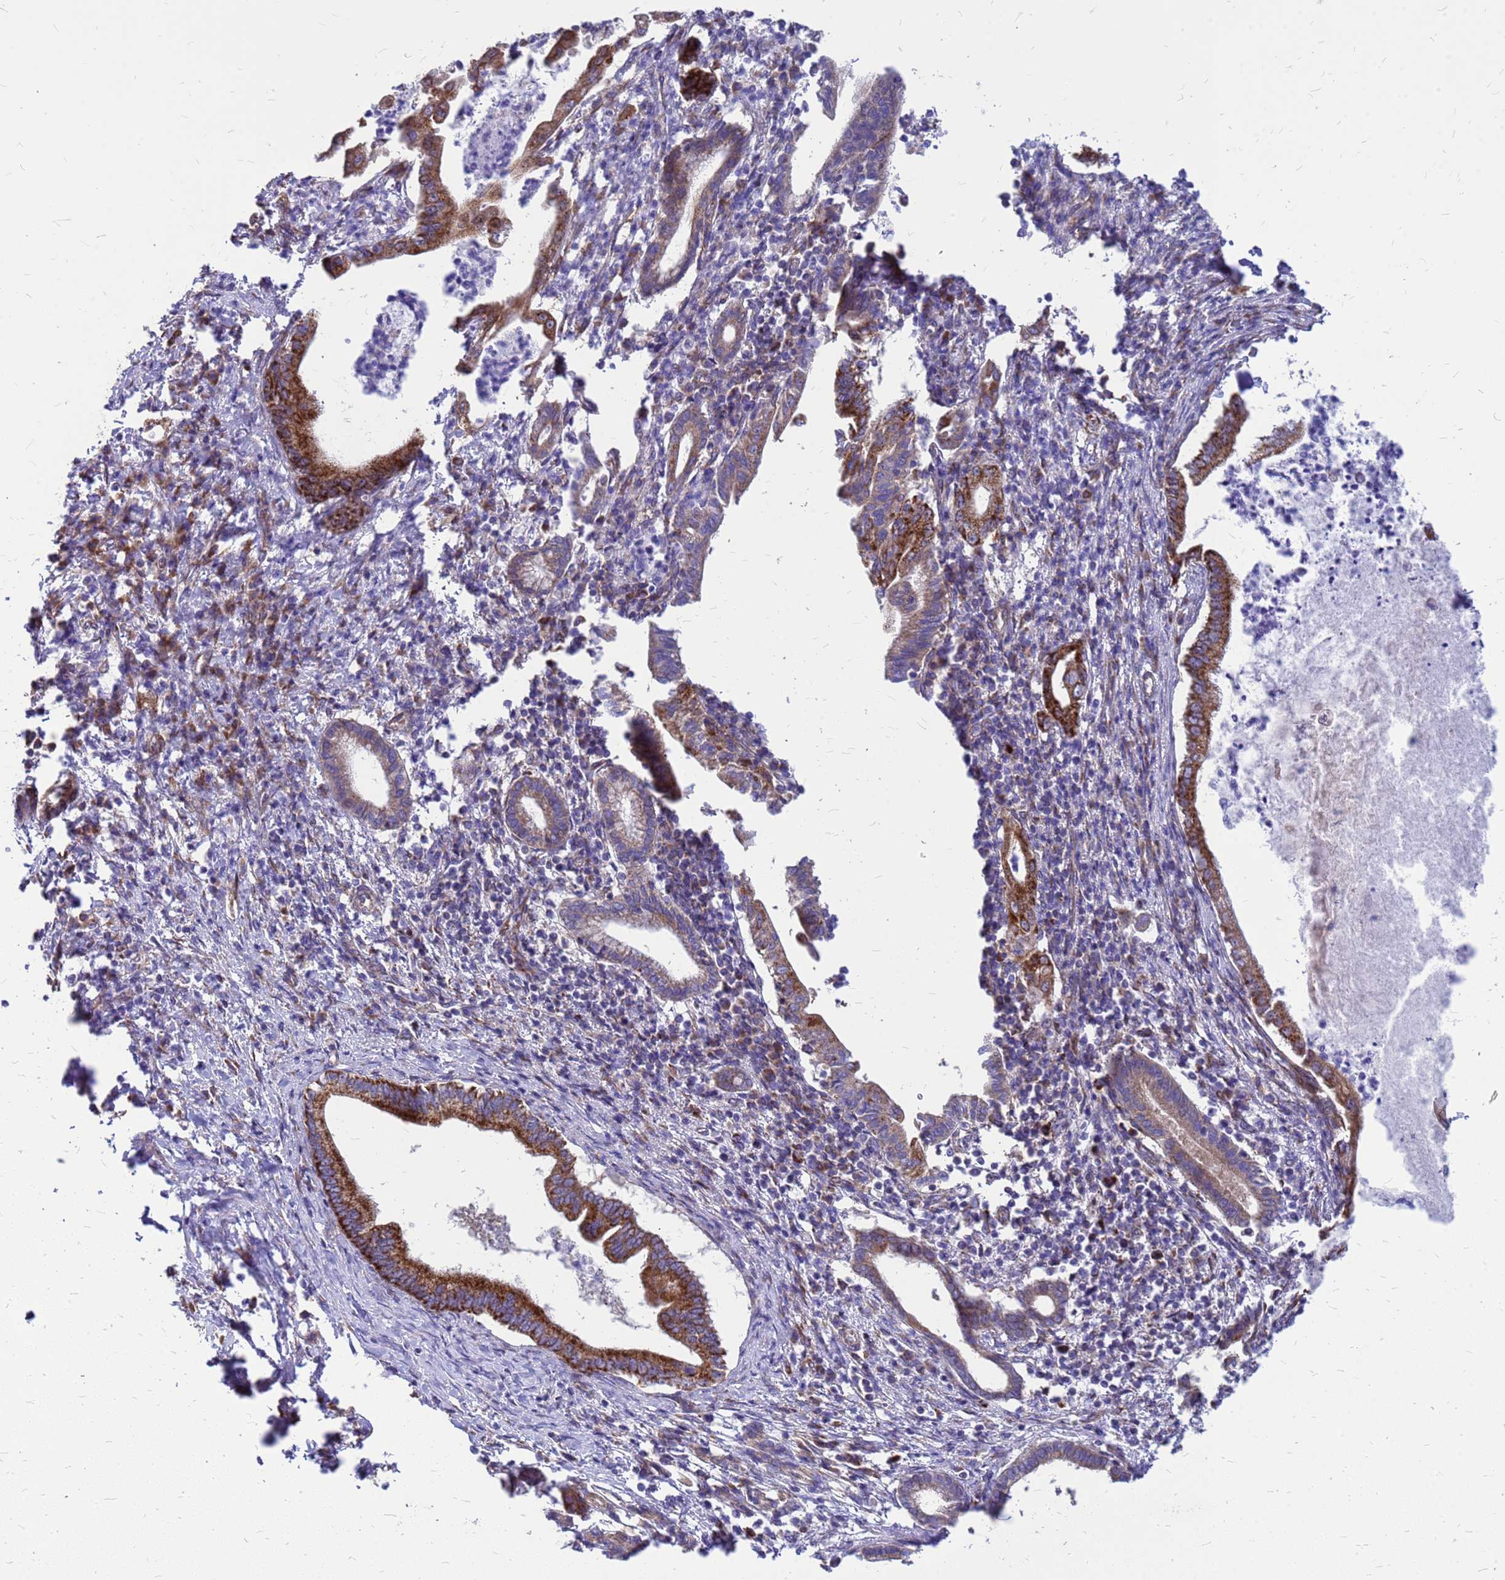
{"staining": {"intensity": "strong", "quantity": ">75%", "location": "cytoplasmic/membranous"}, "tissue": "pancreatic cancer", "cell_type": "Tumor cells", "image_type": "cancer", "snomed": [{"axis": "morphology", "description": "Adenocarcinoma, NOS"}, {"axis": "topography", "description": "Pancreas"}], "caption": "Immunohistochemical staining of human pancreatic cancer displays high levels of strong cytoplasmic/membranous protein expression in about >75% of tumor cells.", "gene": "FSTL4", "patient": {"sex": "female", "age": 55}}